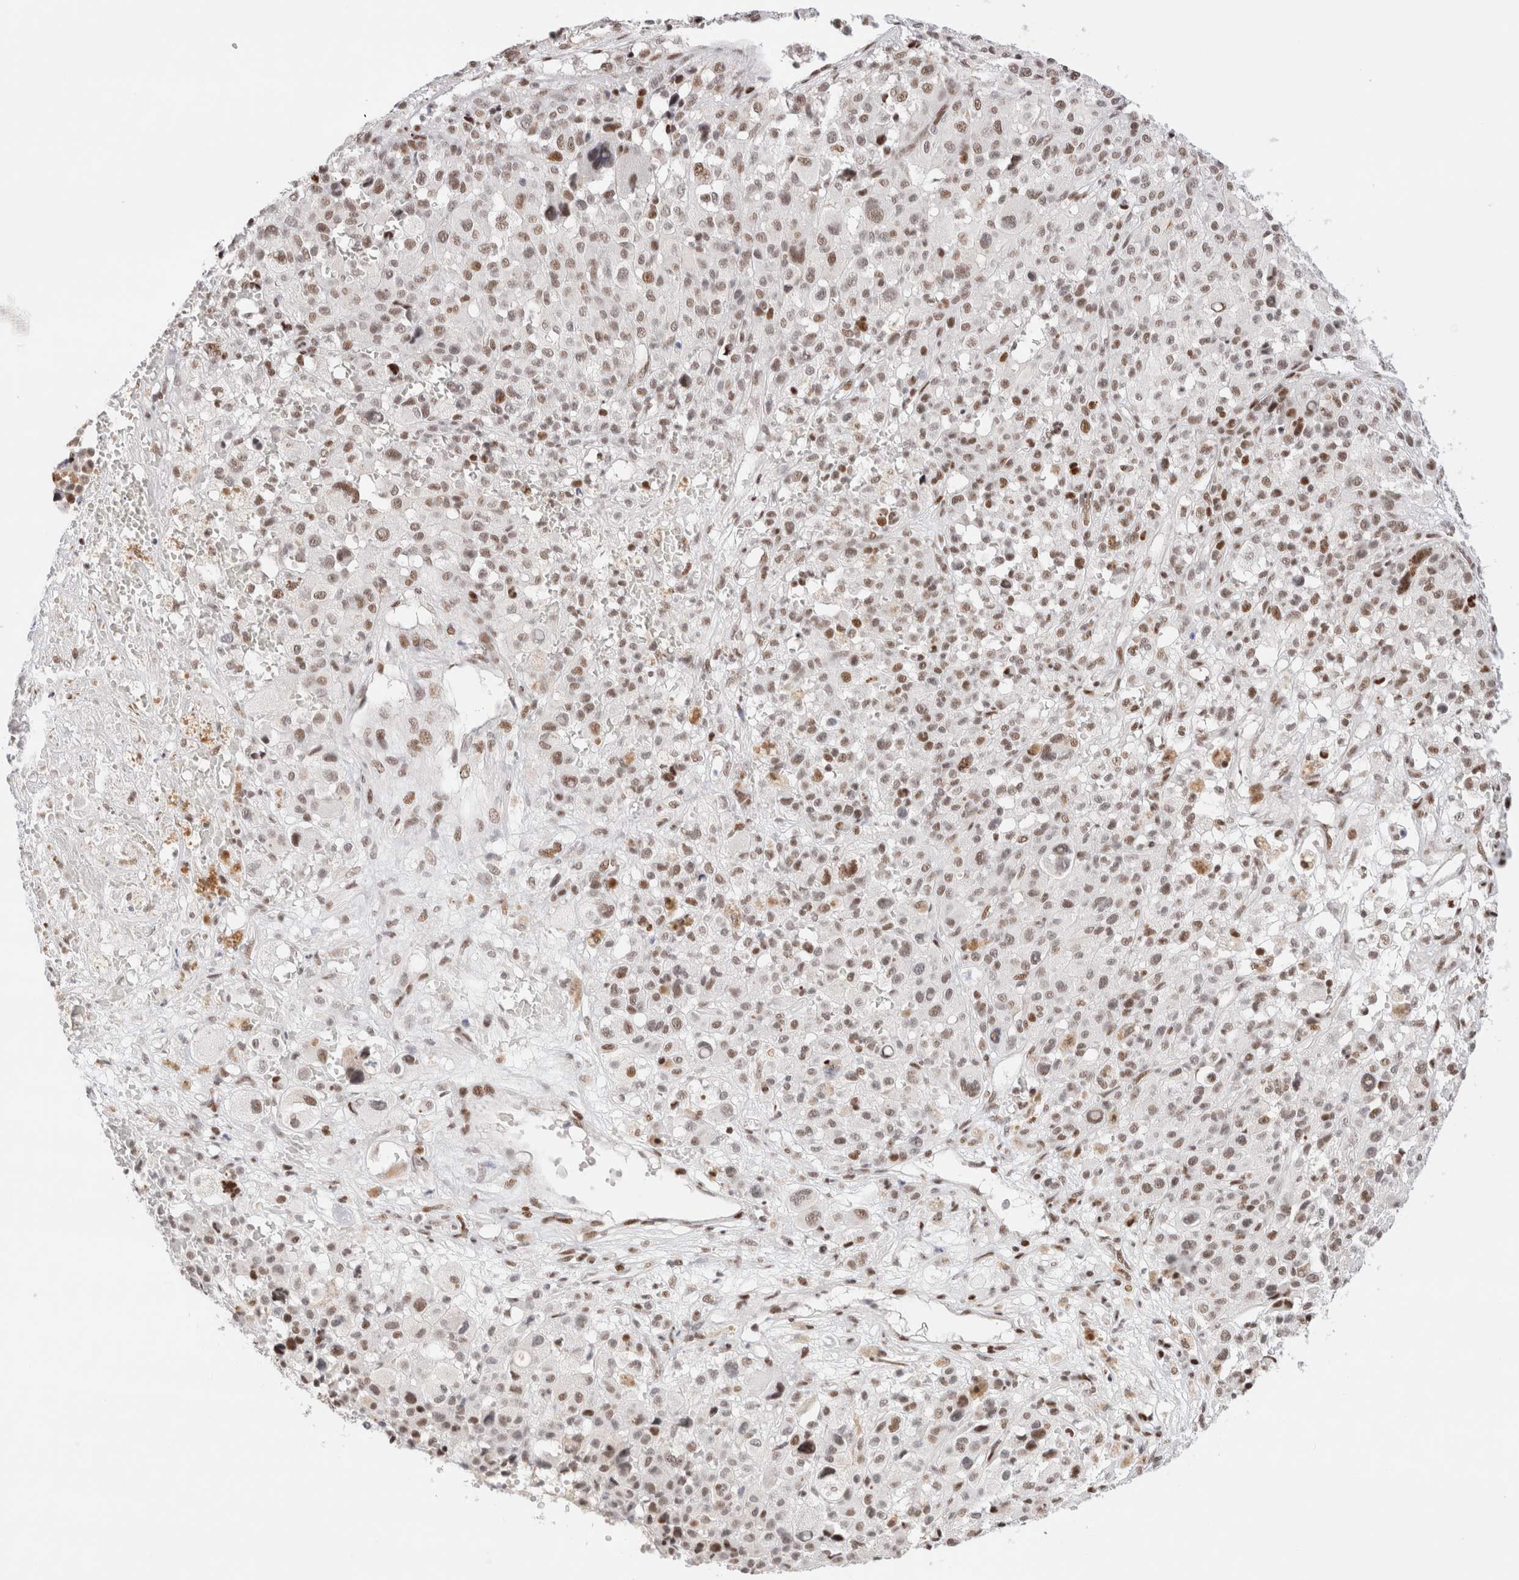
{"staining": {"intensity": "weak", "quantity": ">75%", "location": "nuclear"}, "tissue": "melanoma", "cell_type": "Tumor cells", "image_type": "cancer", "snomed": [{"axis": "morphology", "description": "Malignant melanoma, Metastatic site"}, {"axis": "topography", "description": "Skin"}], "caption": "This micrograph reveals IHC staining of human melanoma, with low weak nuclear positivity in approximately >75% of tumor cells.", "gene": "ZNF282", "patient": {"sex": "female", "age": 74}}